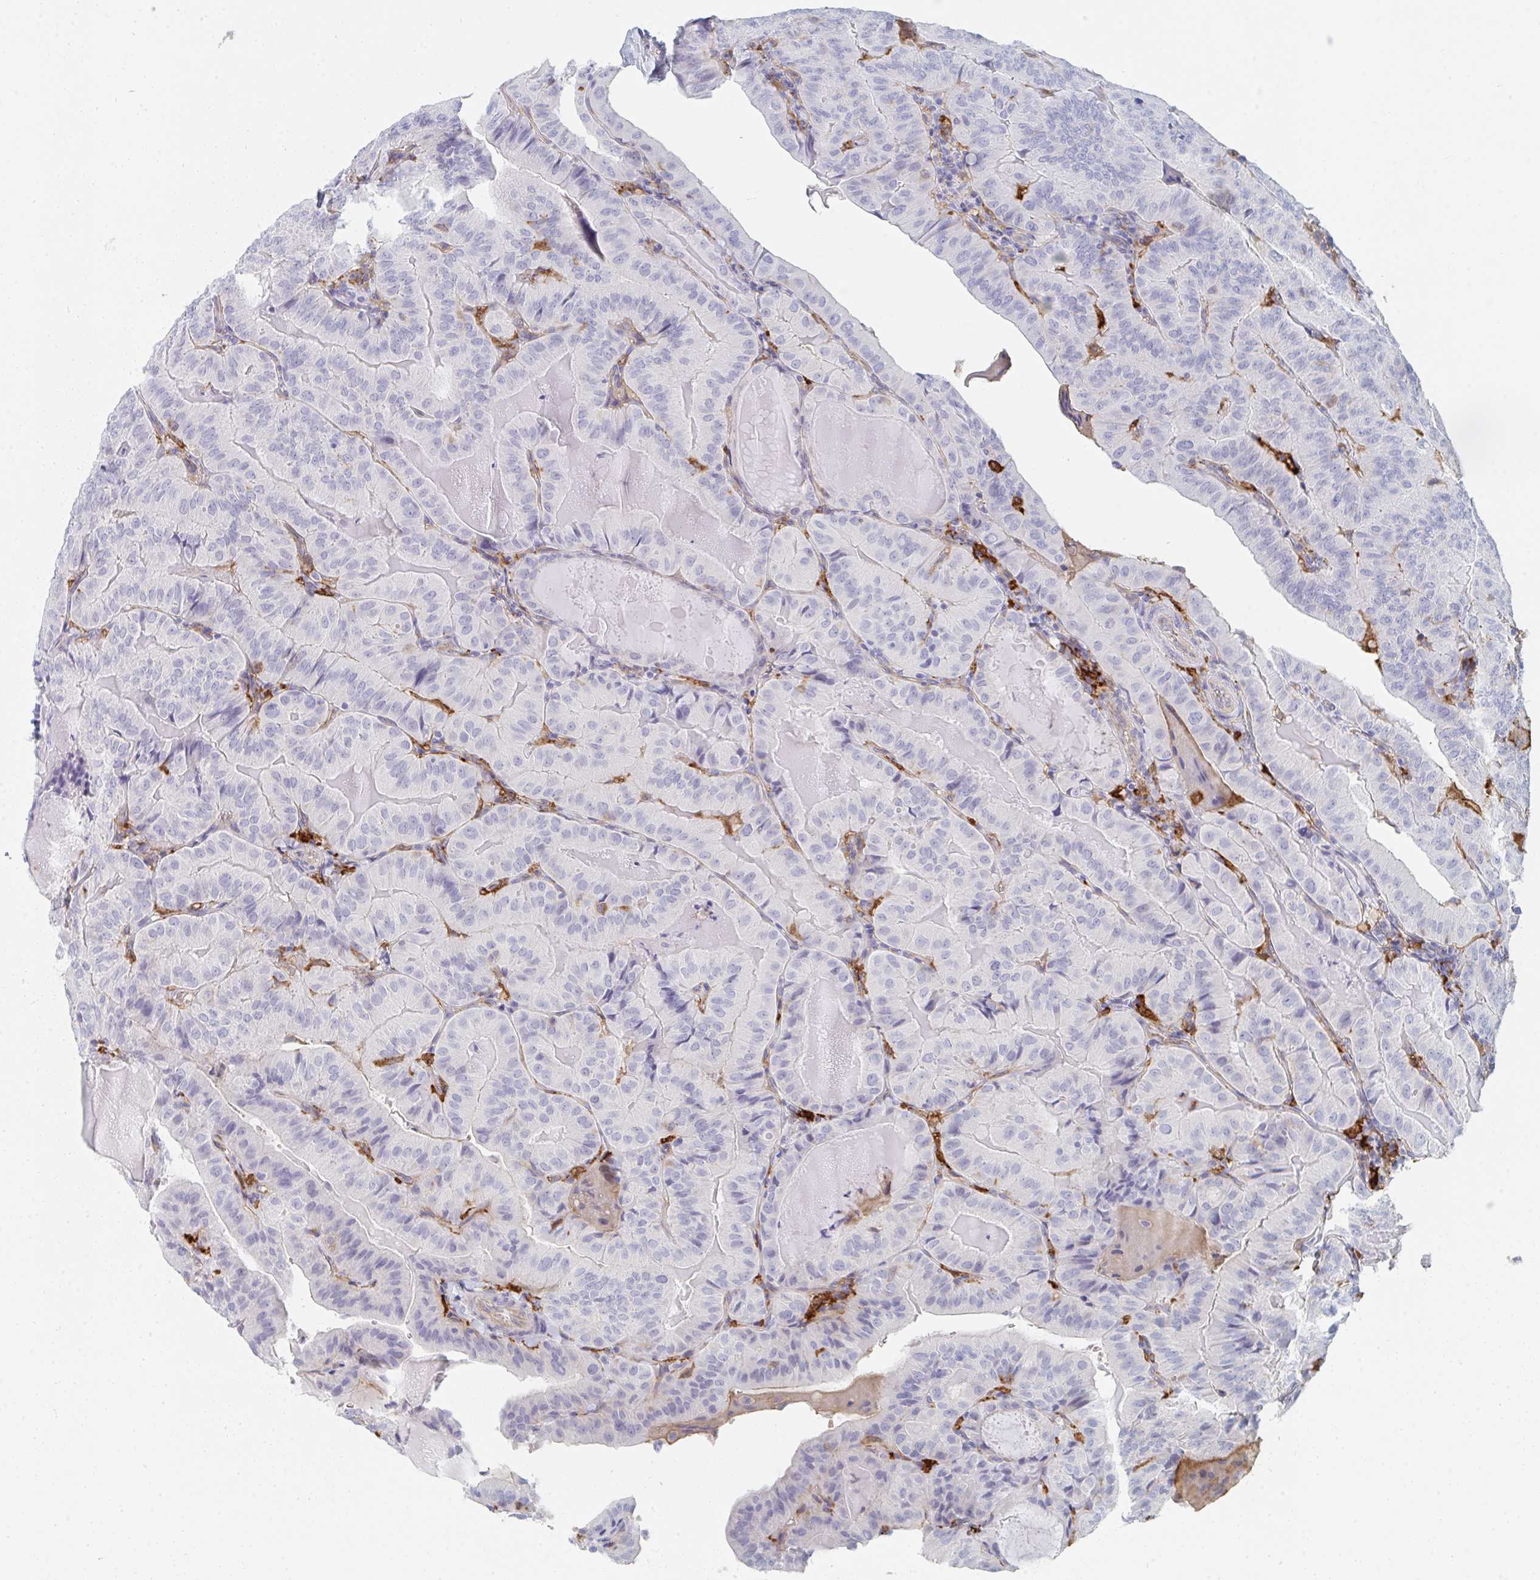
{"staining": {"intensity": "negative", "quantity": "none", "location": "none"}, "tissue": "thyroid cancer", "cell_type": "Tumor cells", "image_type": "cancer", "snomed": [{"axis": "morphology", "description": "Papillary adenocarcinoma, NOS"}, {"axis": "topography", "description": "Thyroid gland"}], "caption": "Tumor cells are negative for brown protein staining in thyroid papillary adenocarcinoma.", "gene": "DAB2", "patient": {"sex": "female", "age": 68}}